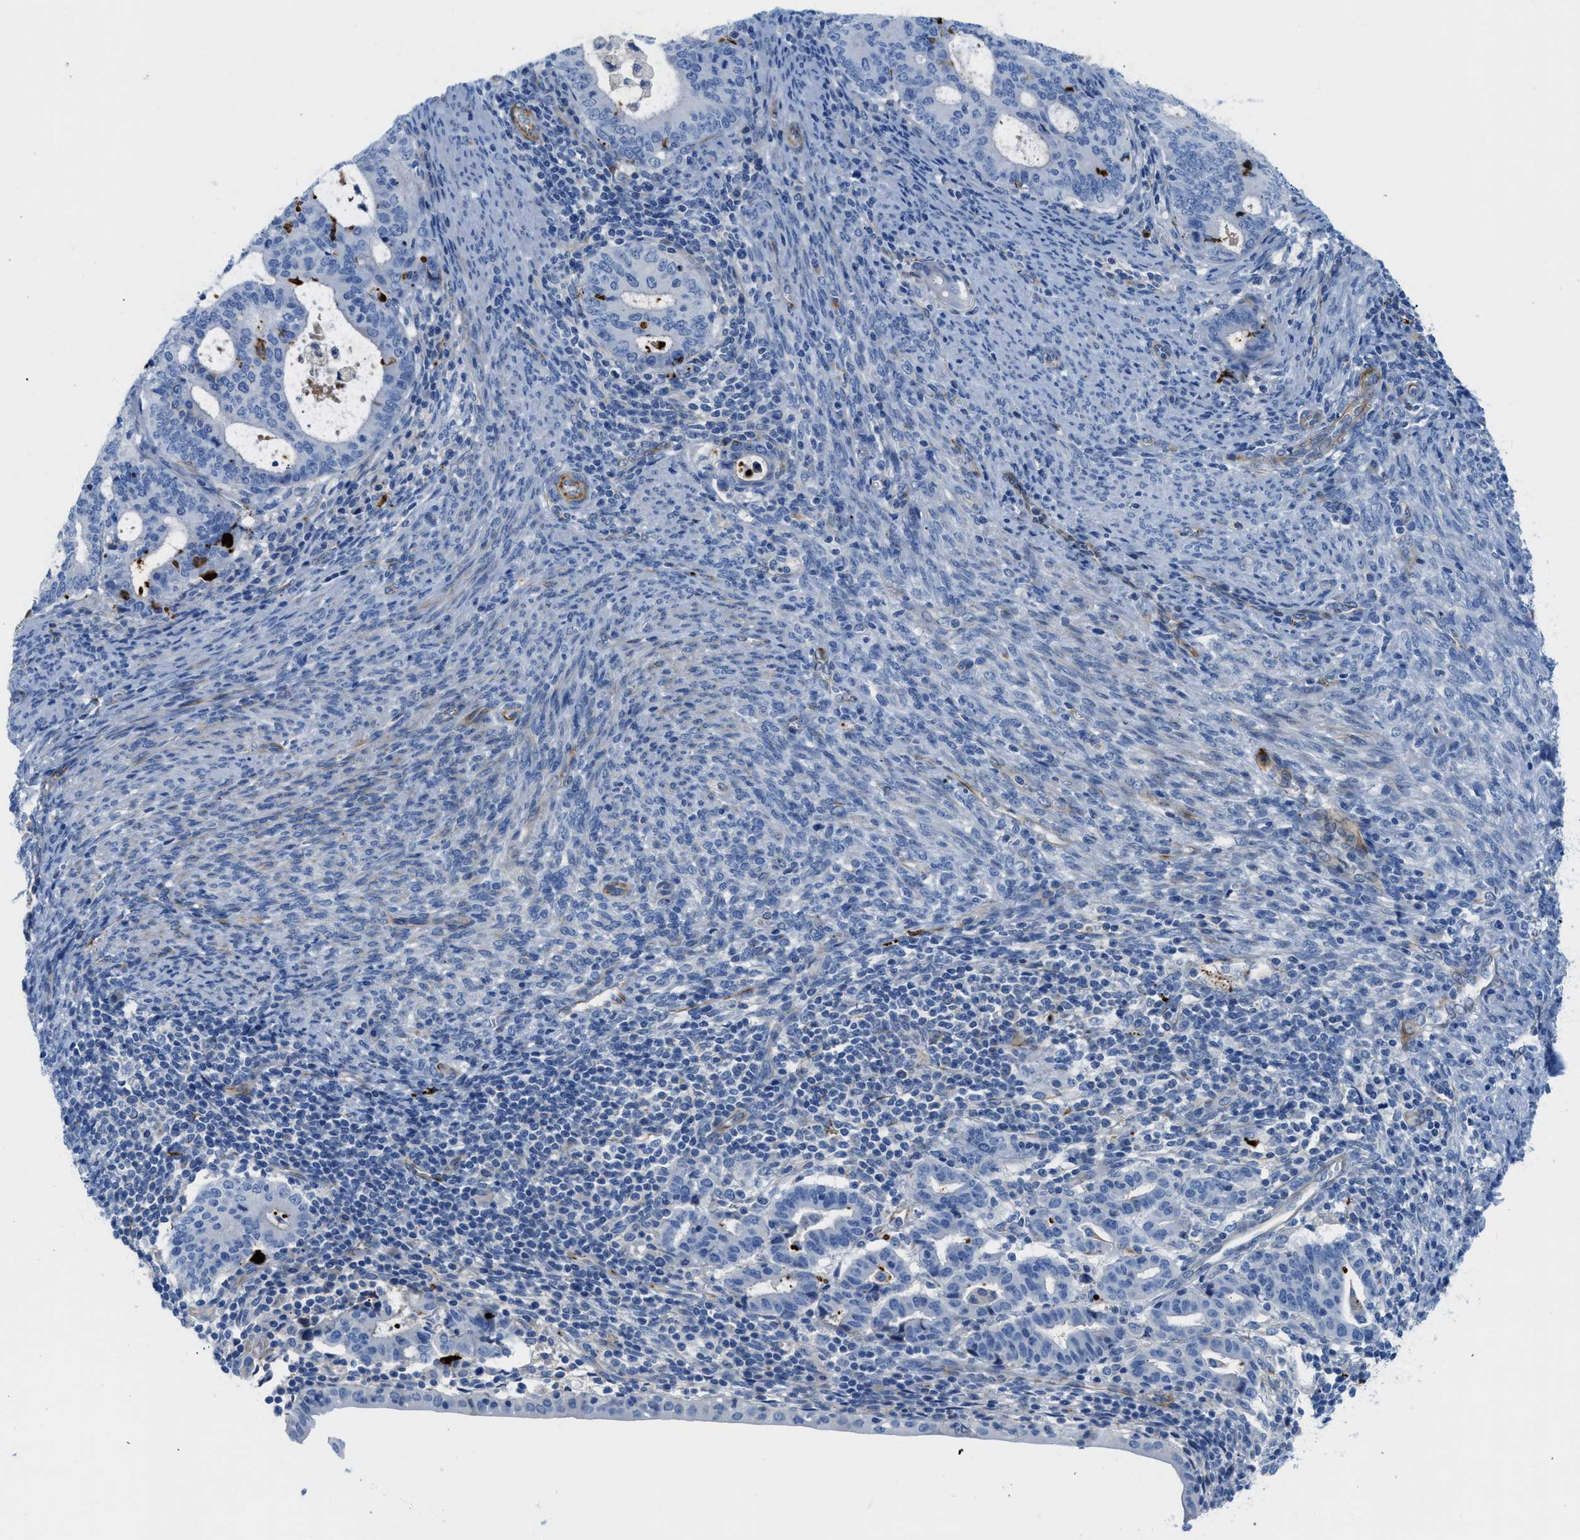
{"staining": {"intensity": "negative", "quantity": "none", "location": "none"}, "tissue": "endometrial cancer", "cell_type": "Tumor cells", "image_type": "cancer", "snomed": [{"axis": "morphology", "description": "Adenocarcinoma, NOS"}, {"axis": "topography", "description": "Uterus"}], "caption": "IHC of human adenocarcinoma (endometrial) exhibits no staining in tumor cells.", "gene": "XCR1", "patient": {"sex": "female", "age": 83}}